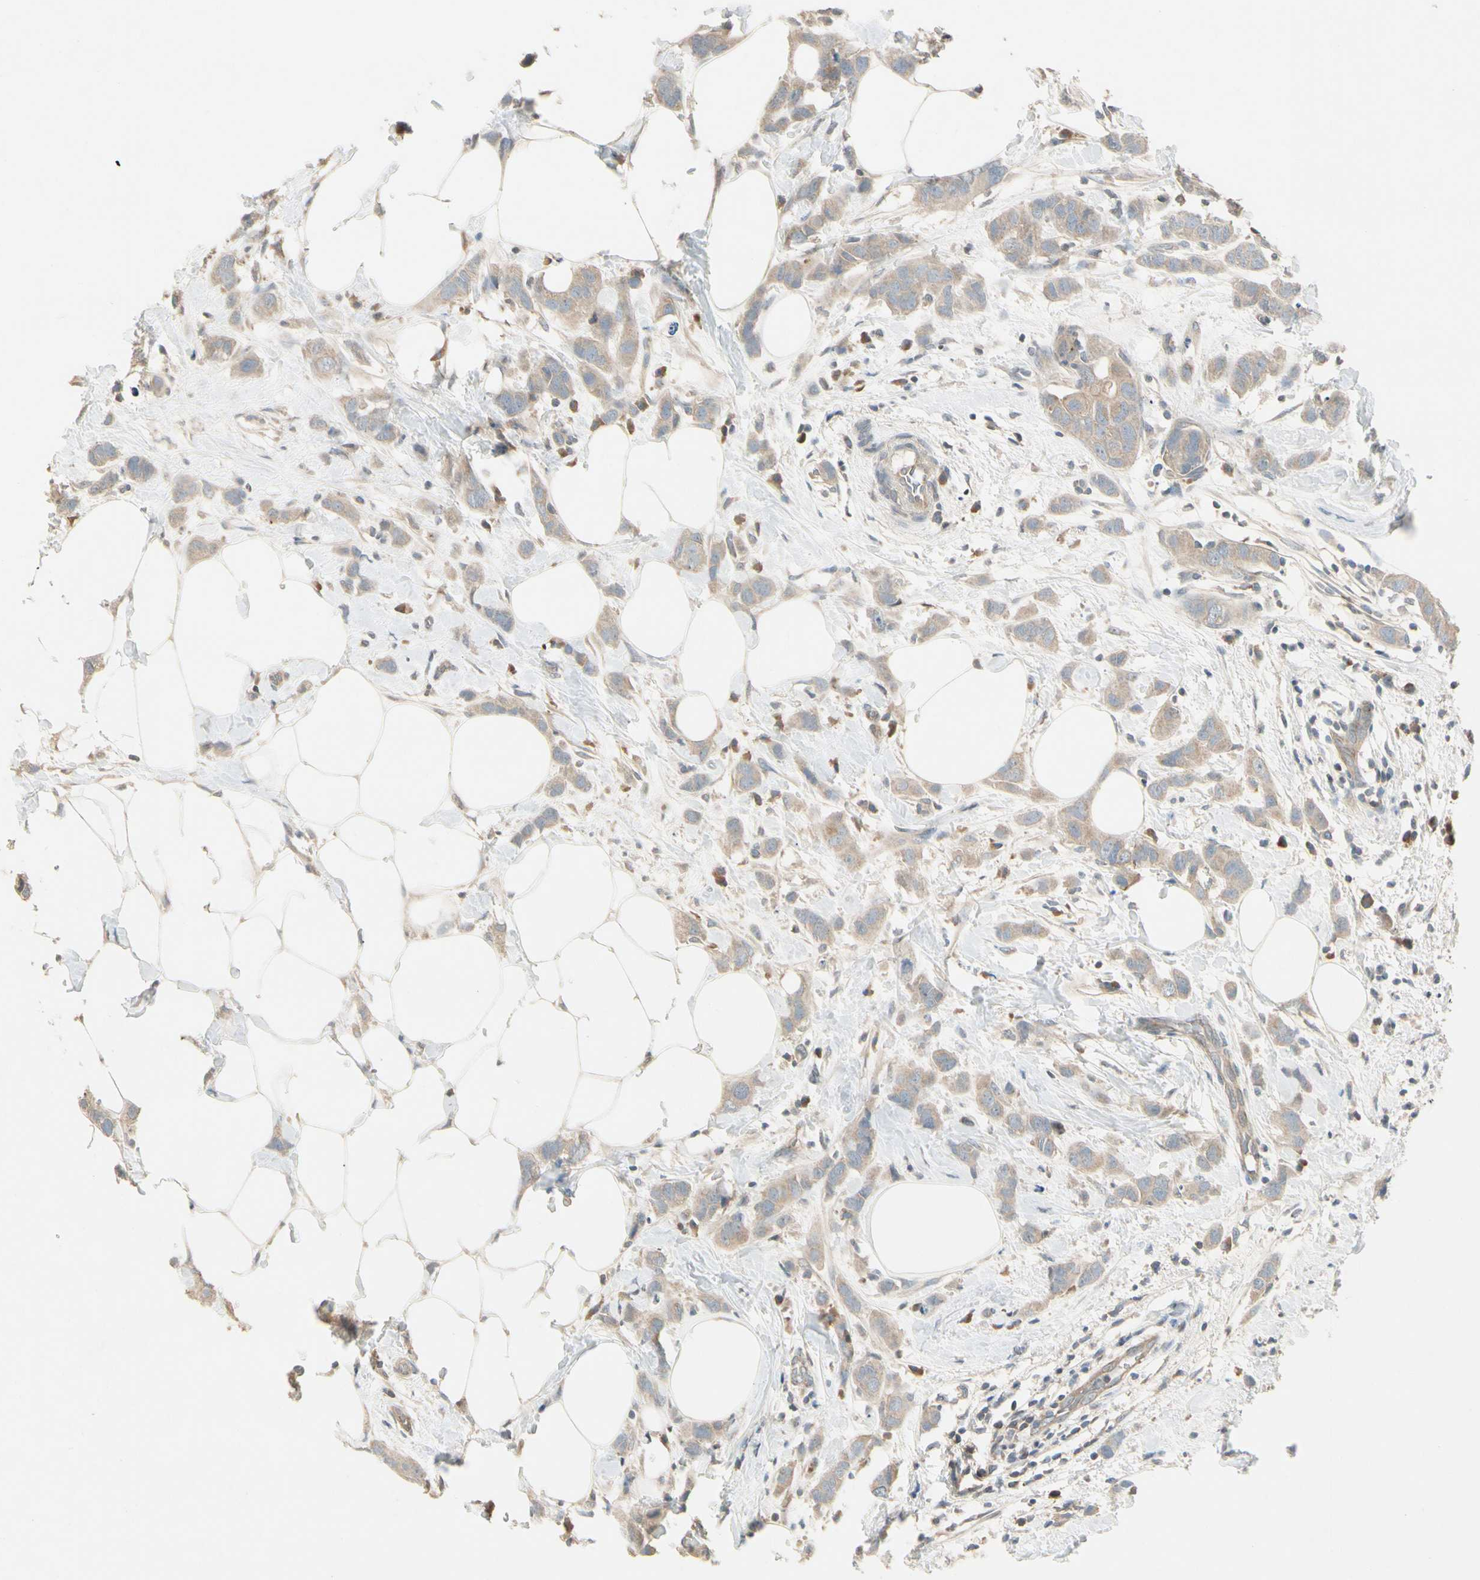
{"staining": {"intensity": "weak", "quantity": ">75%", "location": "cytoplasmic/membranous"}, "tissue": "breast cancer", "cell_type": "Tumor cells", "image_type": "cancer", "snomed": [{"axis": "morphology", "description": "Normal tissue, NOS"}, {"axis": "morphology", "description": "Duct carcinoma"}, {"axis": "topography", "description": "Breast"}], "caption": "Protein expression analysis of infiltrating ductal carcinoma (breast) reveals weak cytoplasmic/membranous expression in about >75% of tumor cells.", "gene": "PPP3CB", "patient": {"sex": "female", "age": 50}}